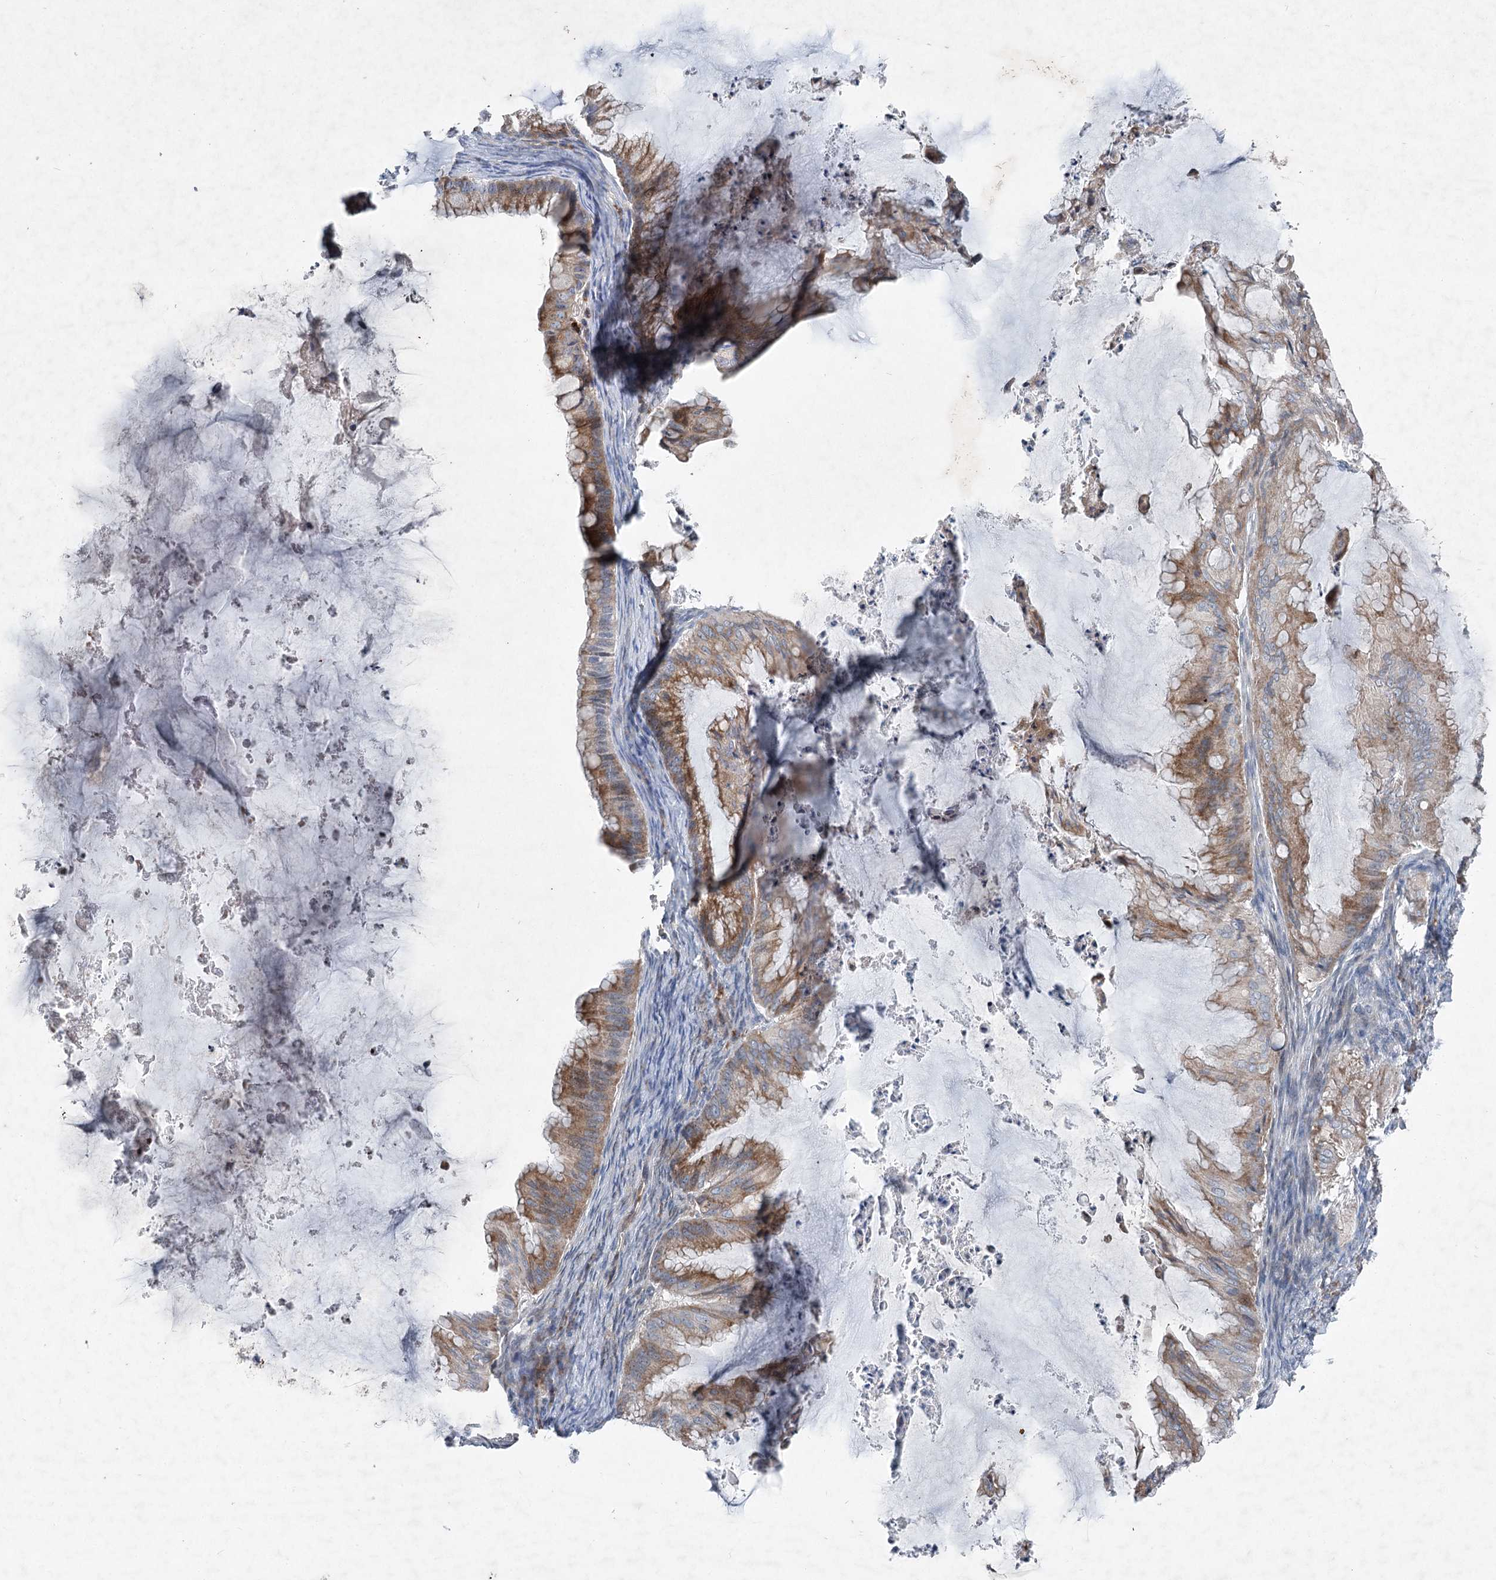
{"staining": {"intensity": "moderate", "quantity": "<25%", "location": "cytoplasmic/membranous"}, "tissue": "ovarian cancer", "cell_type": "Tumor cells", "image_type": "cancer", "snomed": [{"axis": "morphology", "description": "Cystadenocarcinoma, mucinous, NOS"}, {"axis": "topography", "description": "Ovary"}], "caption": "This histopathology image demonstrates ovarian cancer (mucinous cystadenocarcinoma) stained with immunohistochemistry to label a protein in brown. The cytoplasmic/membranous of tumor cells show moderate positivity for the protein. Nuclei are counter-stained blue.", "gene": "PLA2G12A", "patient": {"sex": "female", "age": 71}}